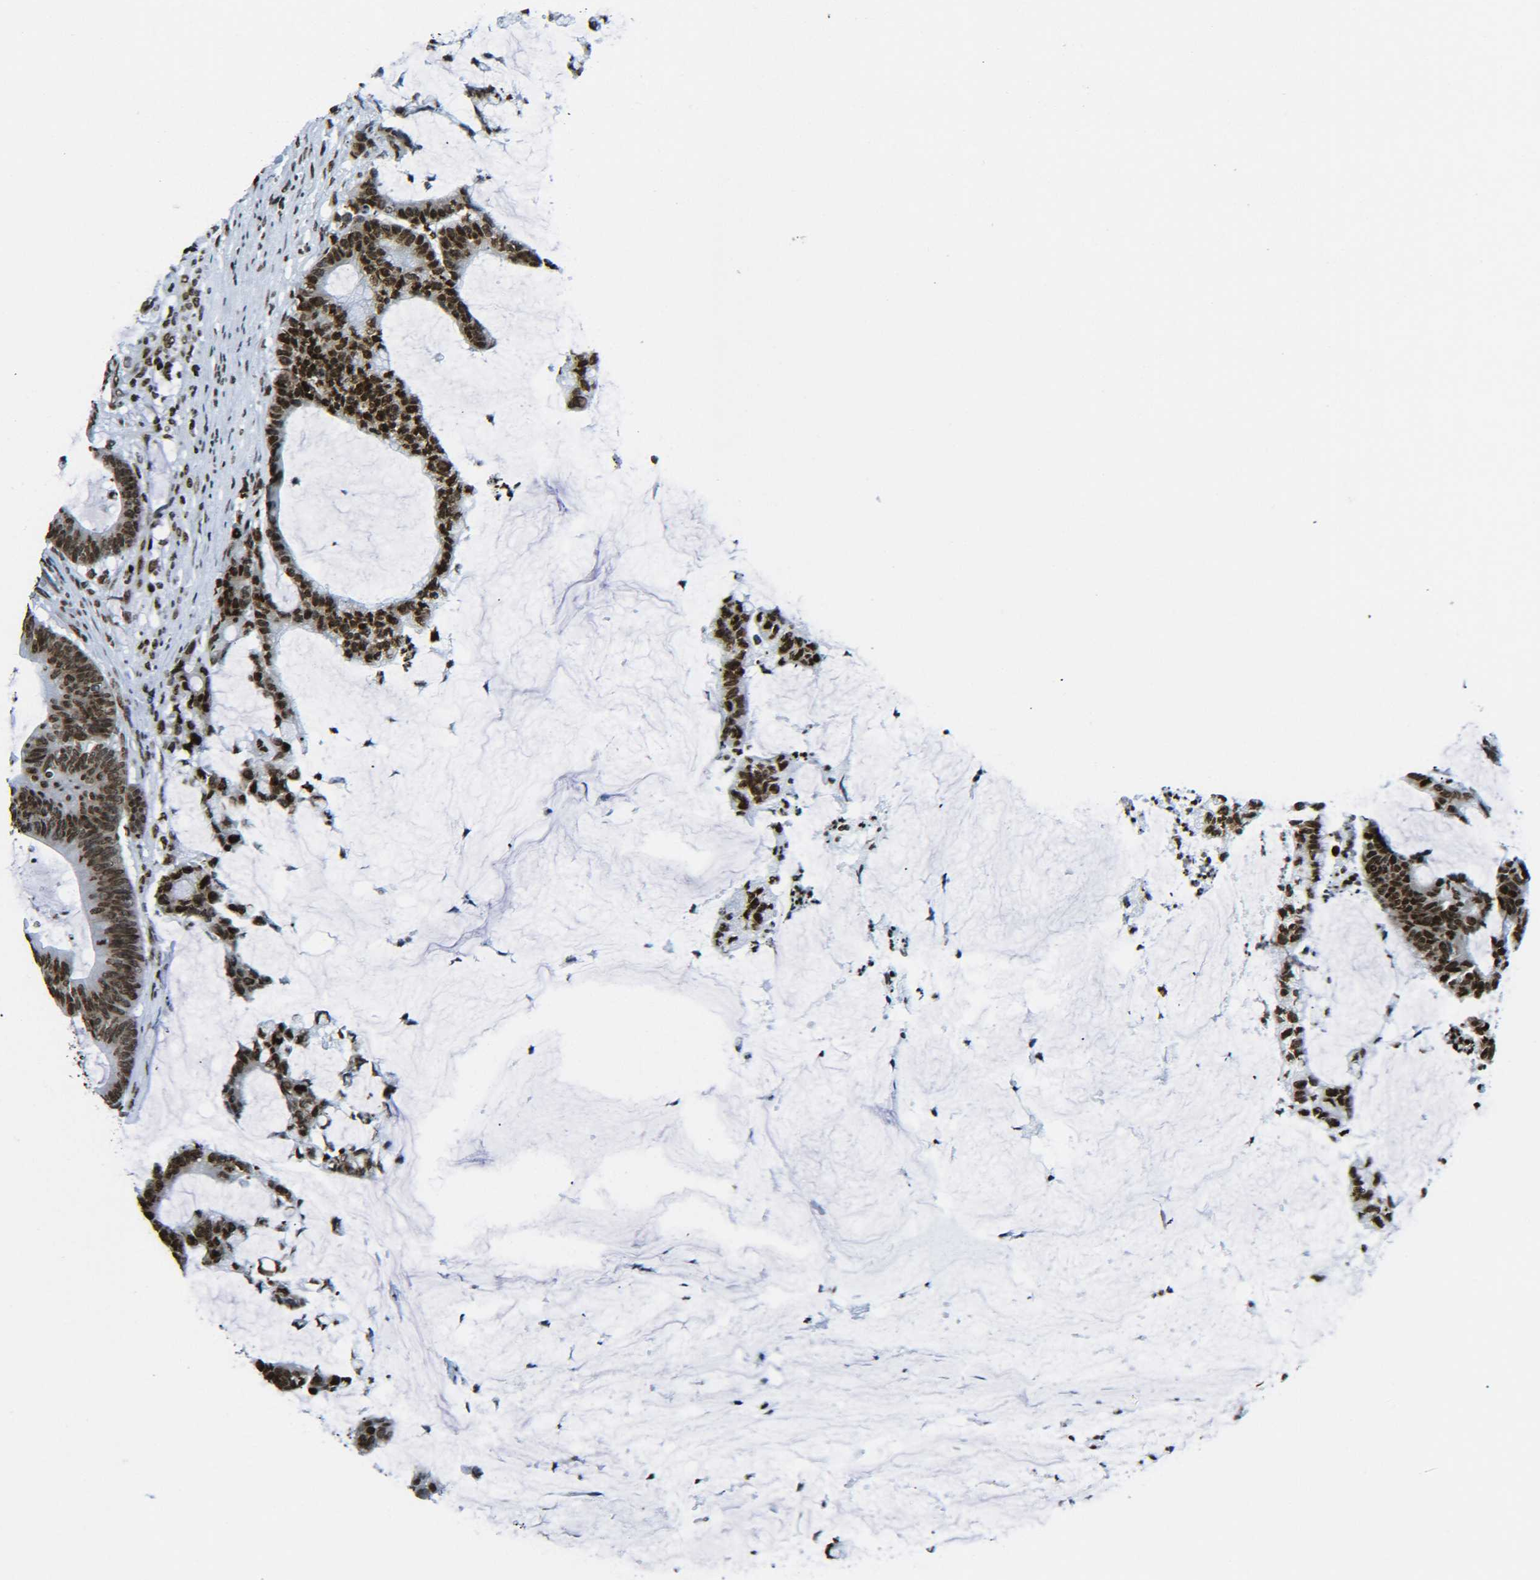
{"staining": {"intensity": "strong", "quantity": ">75%", "location": "nuclear"}, "tissue": "colorectal cancer", "cell_type": "Tumor cells", "image_type": "cancer", "snomed": [{"axis": "morphology", "description": "Adenocarcinoma, NOS"}, {"axis": "topography", "description": "Colon"}], "caption": "This is an image of immunohistochemistry staining of colorectal cancer, which shows strong positivity in the nuclear of tumor cells.", "gene": "H2AX", "patient": {"sex": "female", "age": 84}}